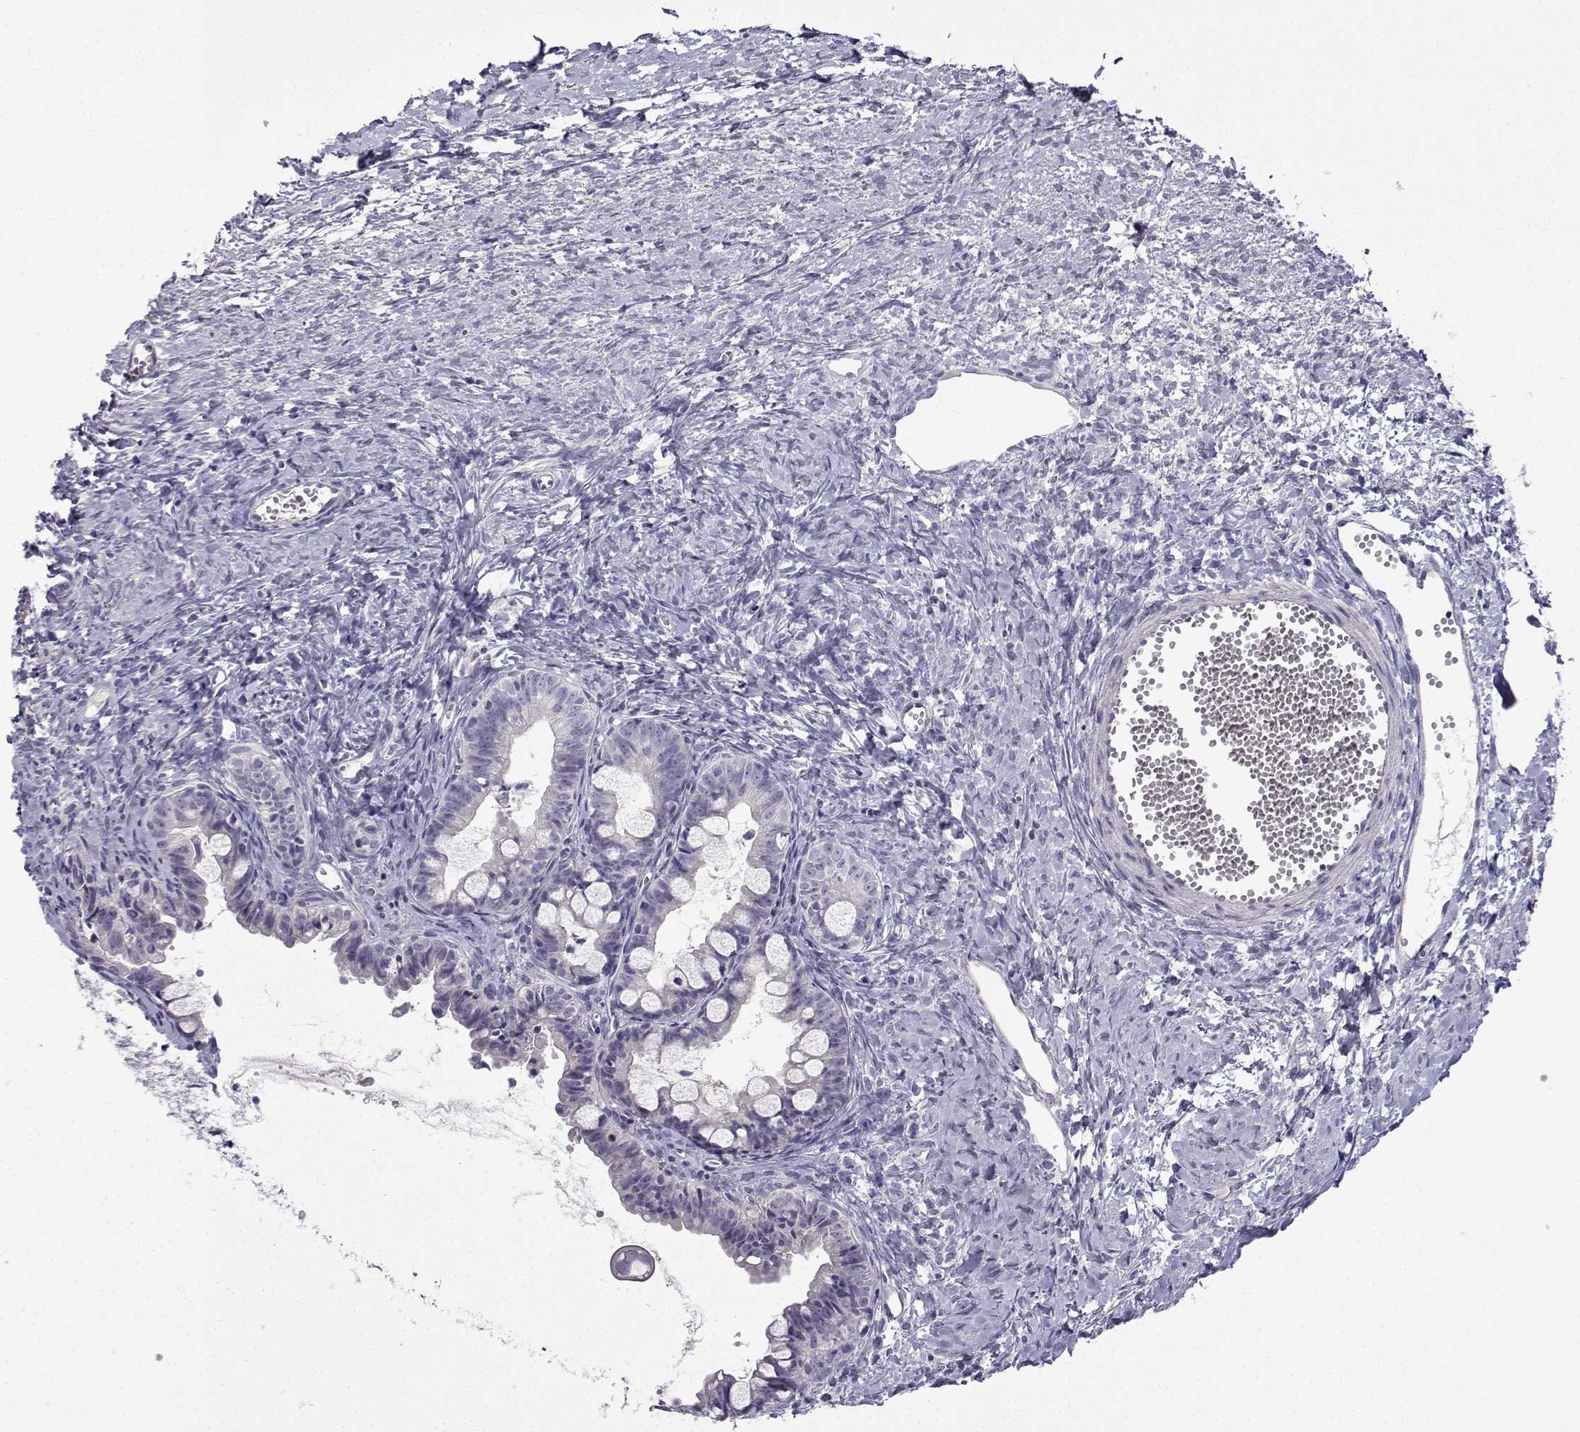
{"staining": {"intensity": "negative", "quantity": "none", "location": "none"}, "tissue": "ovarian cancer", "cell_type": "Tumor cells", "image_type": "cancer", "snomed": [{"axis": "morphology", "description": "Cystadenocarcinoma, mucinous, NOS"}, {"axis": "topography", "description": "Ovary"}], "caption": "This histopathology image is of mucinous cystadenocarcinoma (ovarian) stained with IHC to label a protein in brown with the nuclei are counter-stained blue. There is no expression in tumor cells. The staining was performed using DAB to visualize the protein expression in brown, while the nuclei were stained in blue with hematoxylin (Magnification: 20x).", "gene": "SPACA7", "patient": {"sex": "female", "age": 63}}